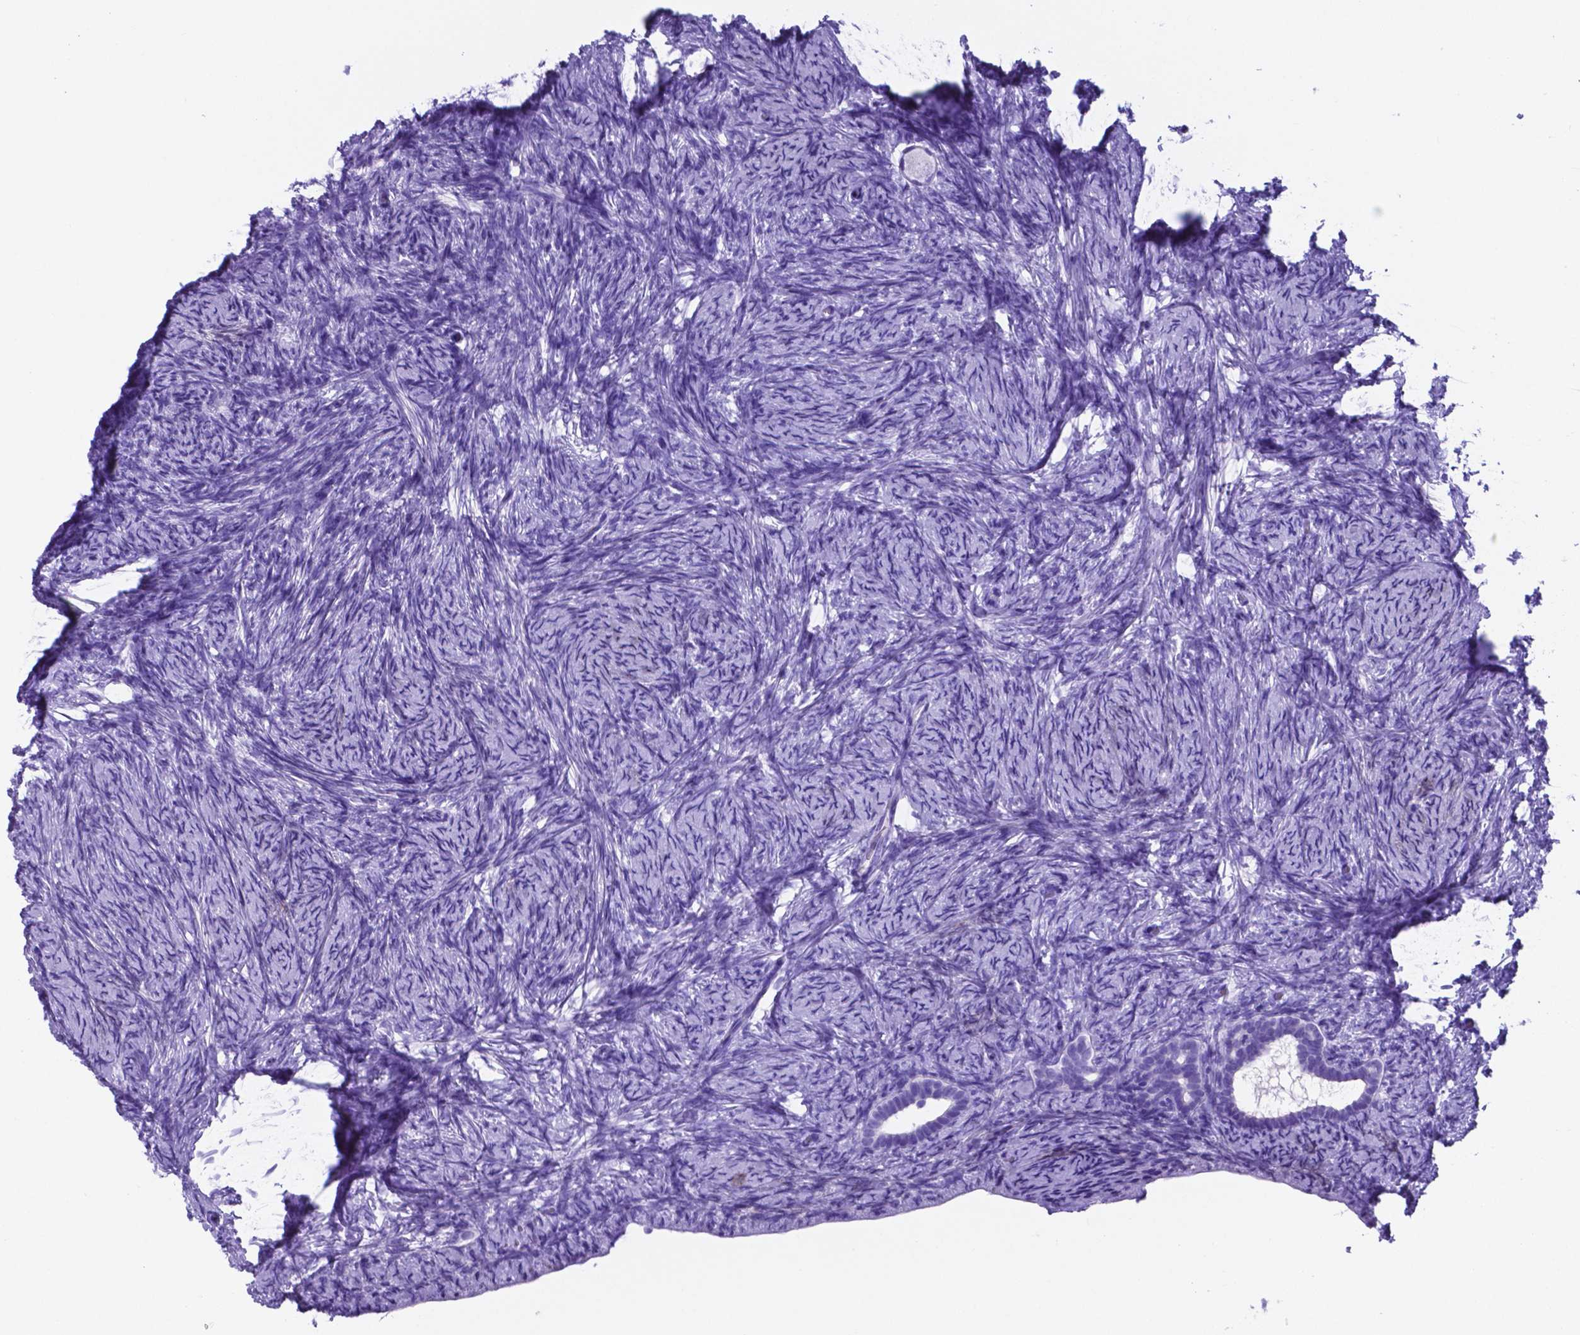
{"staining": {"intensity": "negative", "quantity": "none", "location": "none"}, "tissue": "ovary", "cell_type": "Follicle cells", "image_type": "normal", "snomed": [{"axis": "morphology", "description": "Normal tissue, NOS"}, {"axis": "topography", "description": "Ovary"}], "caption": "Histopathology image shows no protein staining in follicle cells of unremarkable ovary. Nuclei are stained in blue.", "gene": "DNAAF8", "patient": {"sex": "female", "age": 34}}